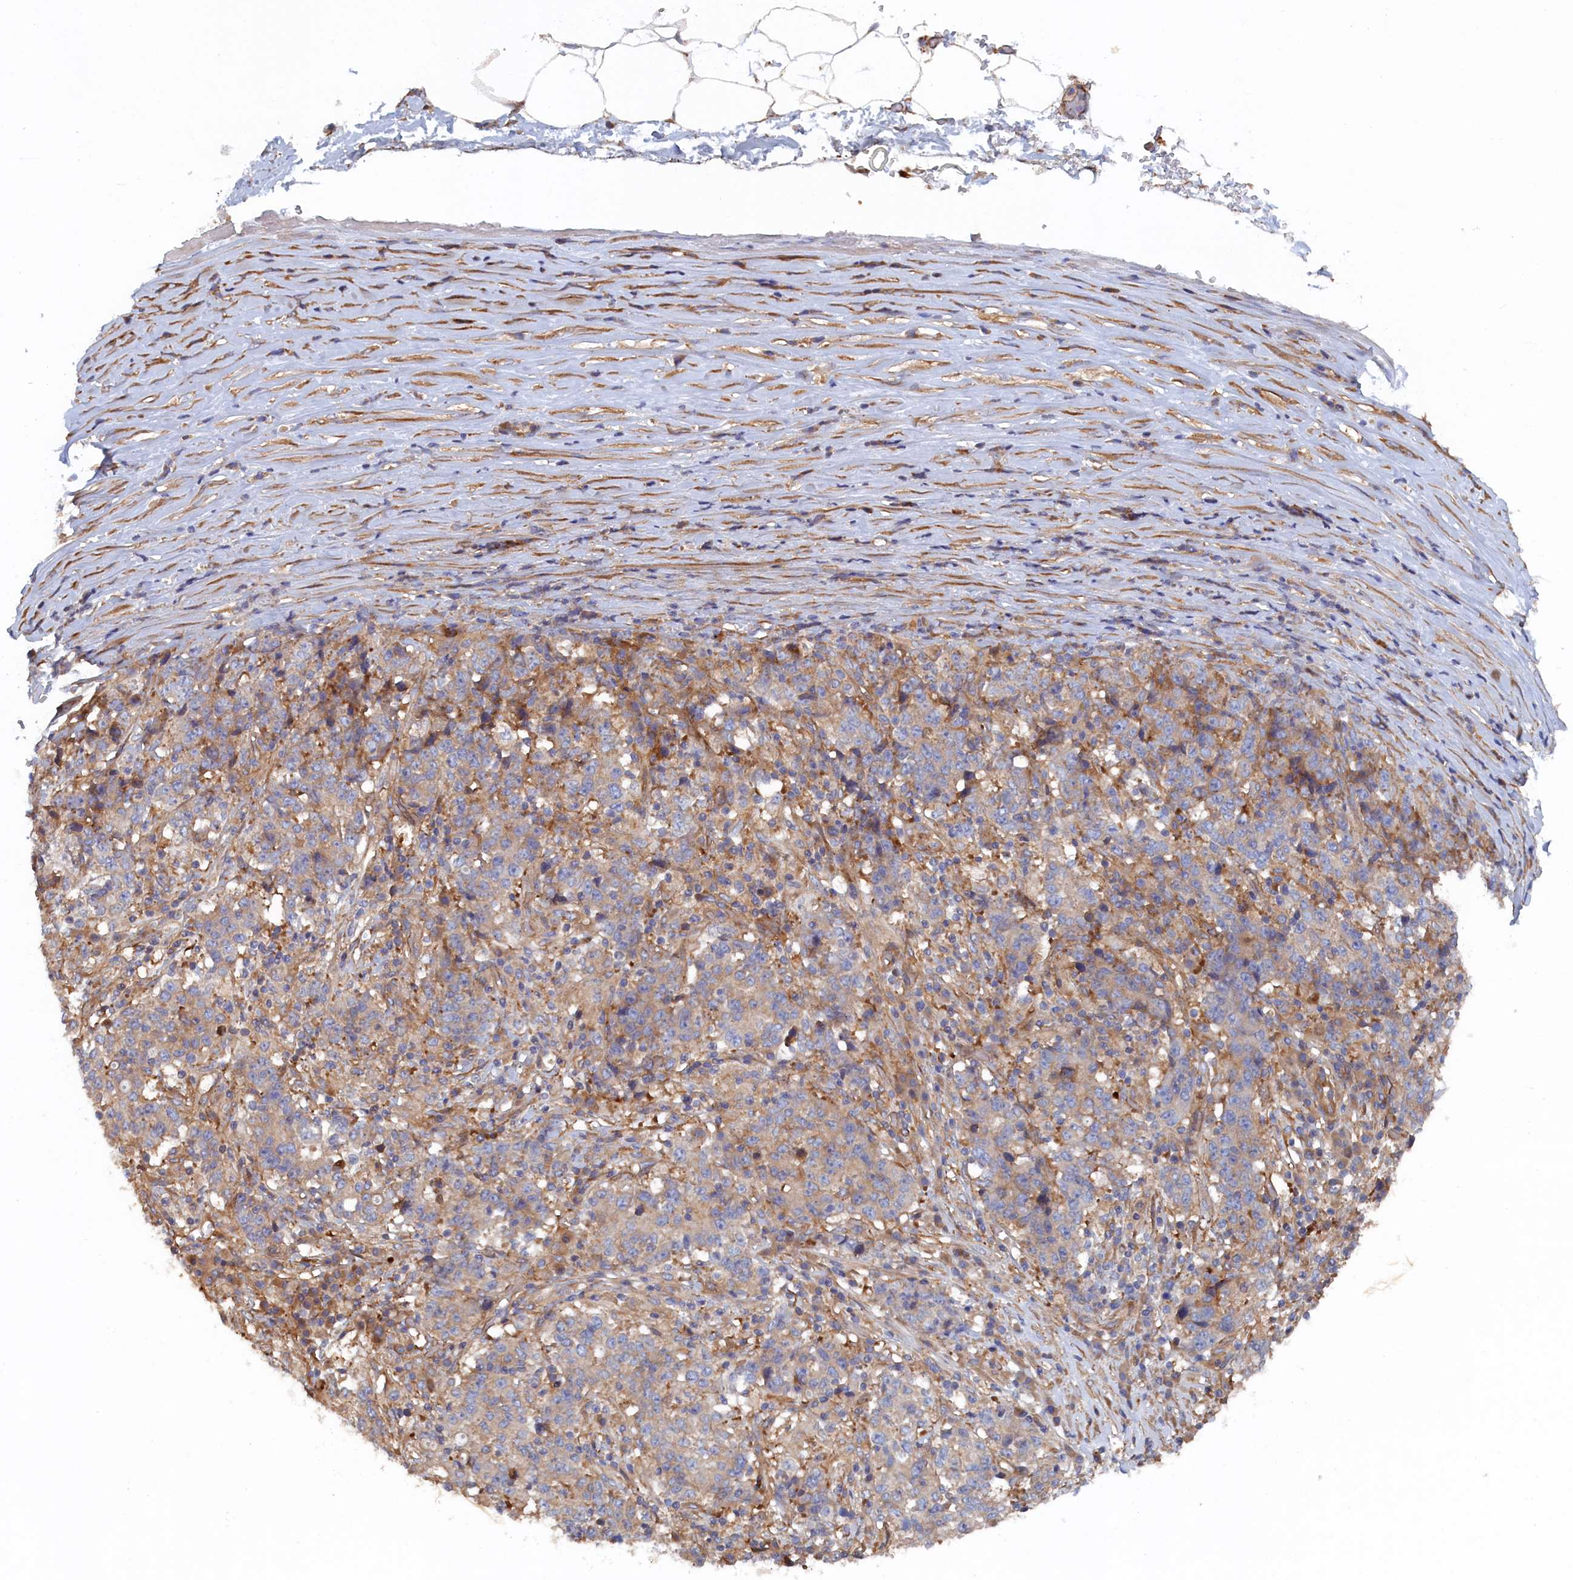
{"staining": {"intensity": "negative", "quantity": "none", "location": "none"}, "tissue": "stomach cancer", "cell_type": "Tumor cells", "image_type": "cancer", "snomed": [{"axis": "morphology", "description": "Adenocarcinoma, NOS"}, {"axis": "topography", "description": "Stomach"}], "caption": "DAB immunohistochemical staining of human stomach cancer (adenocarcinoma) shows no significant expression in tumor cells. (Stains: DAB (3,3'-diaminobenzidine) immunohistochemistry (IHC) with hematoxylin counter stain, Microscopy: brightfield microscopy at high magnification).", "gene": "TMEM196", "patient": {"sex": "male", "age": 59}}